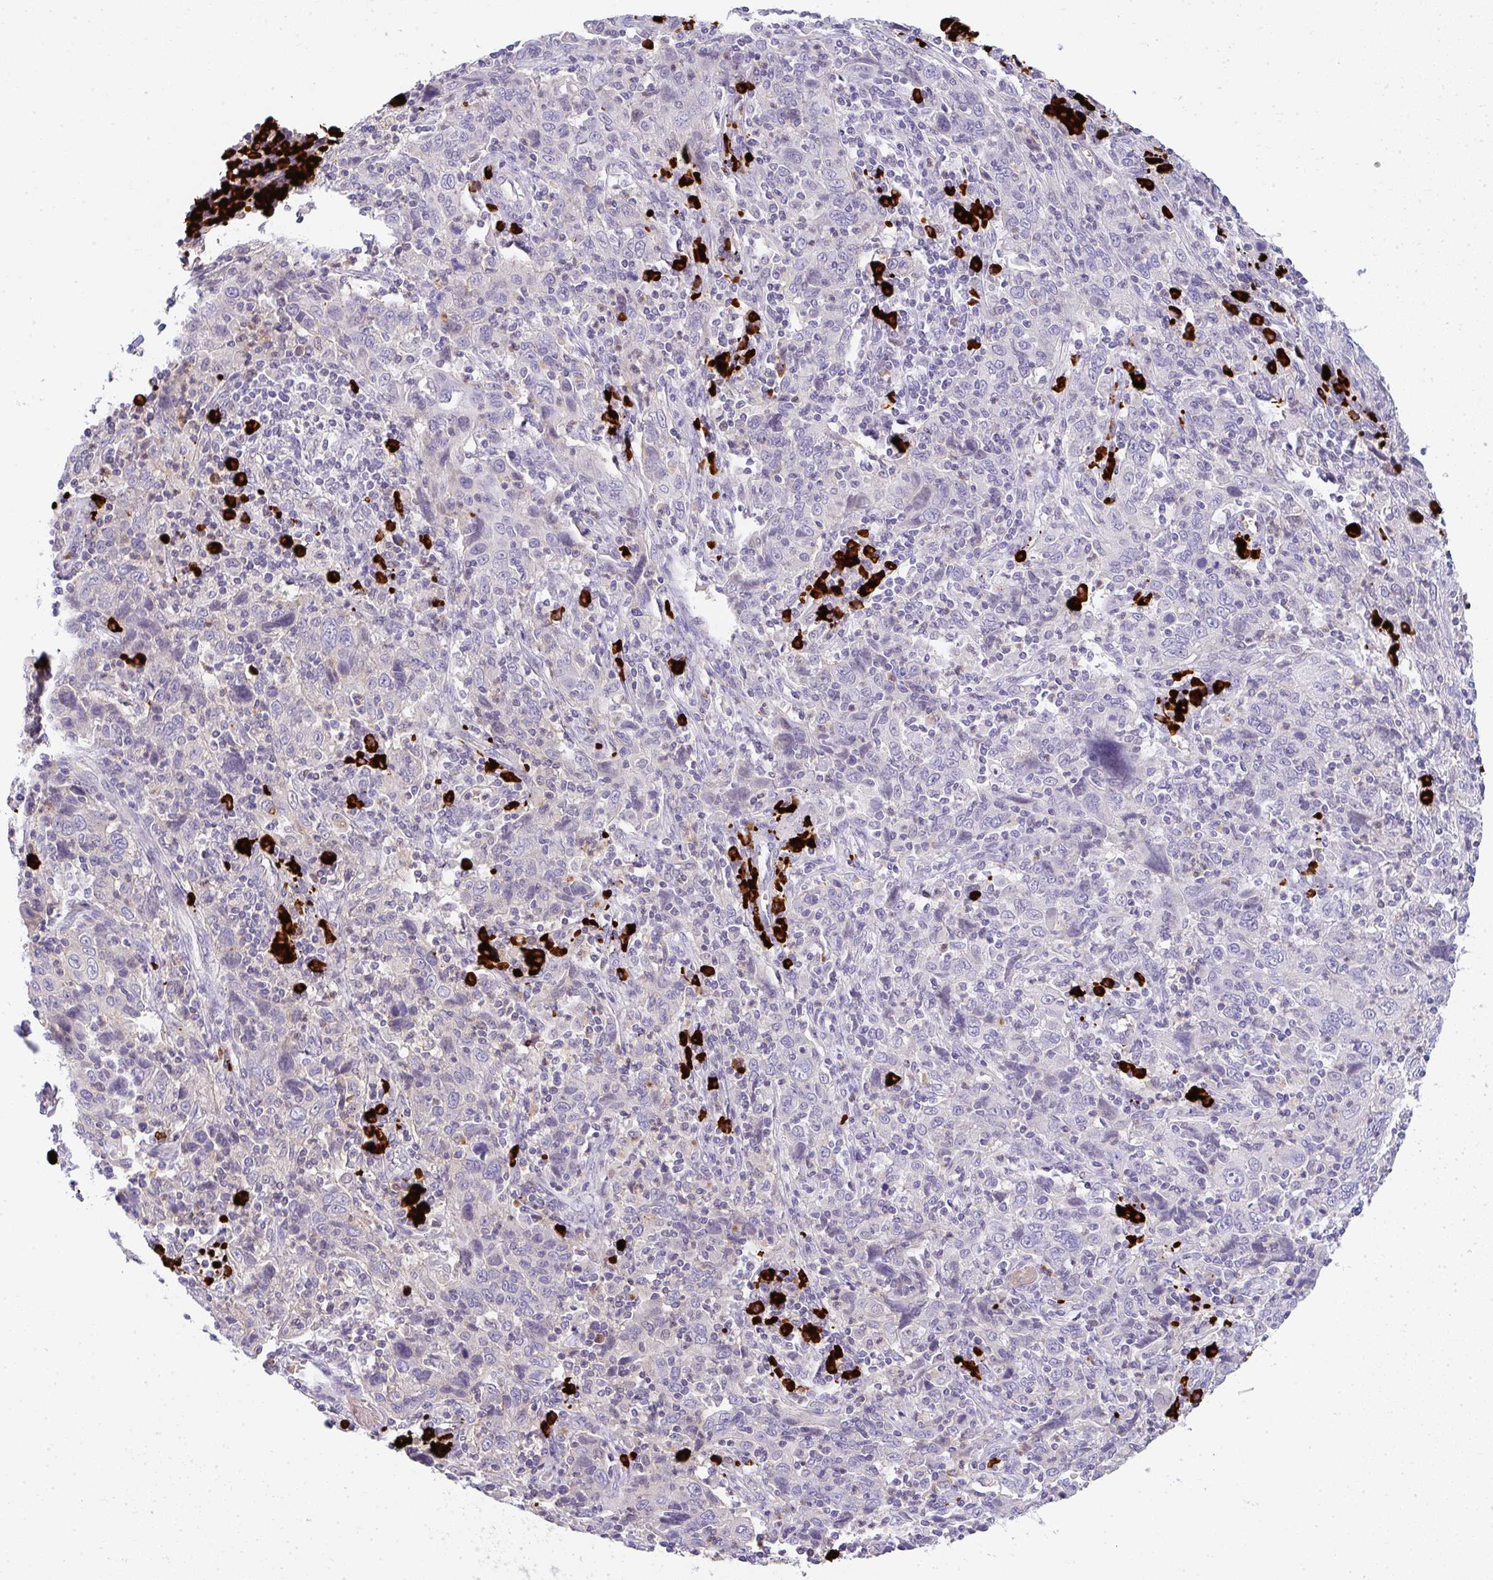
{"staining": {"intensity": "negative", "quantity": "none", "location": "none"}, "tissue": "cervical cancer", "cell_type": "Tumor cells", "image_type": "cancer", "snomed": [{"axis": "morphology", "description": "Squamous cell carcinoma, NOS"}, {"axis": "topography", "description": "Cervix"}], "caption": "DAB (3,3'-diaminobenzidine) immunohistochemical staining of cervical cancer (squamous cell carcinoma) shows no significant positivity in tumor cells.", "gene": "CACNA1S", "patient": {"sex": "female", "age": 46}}